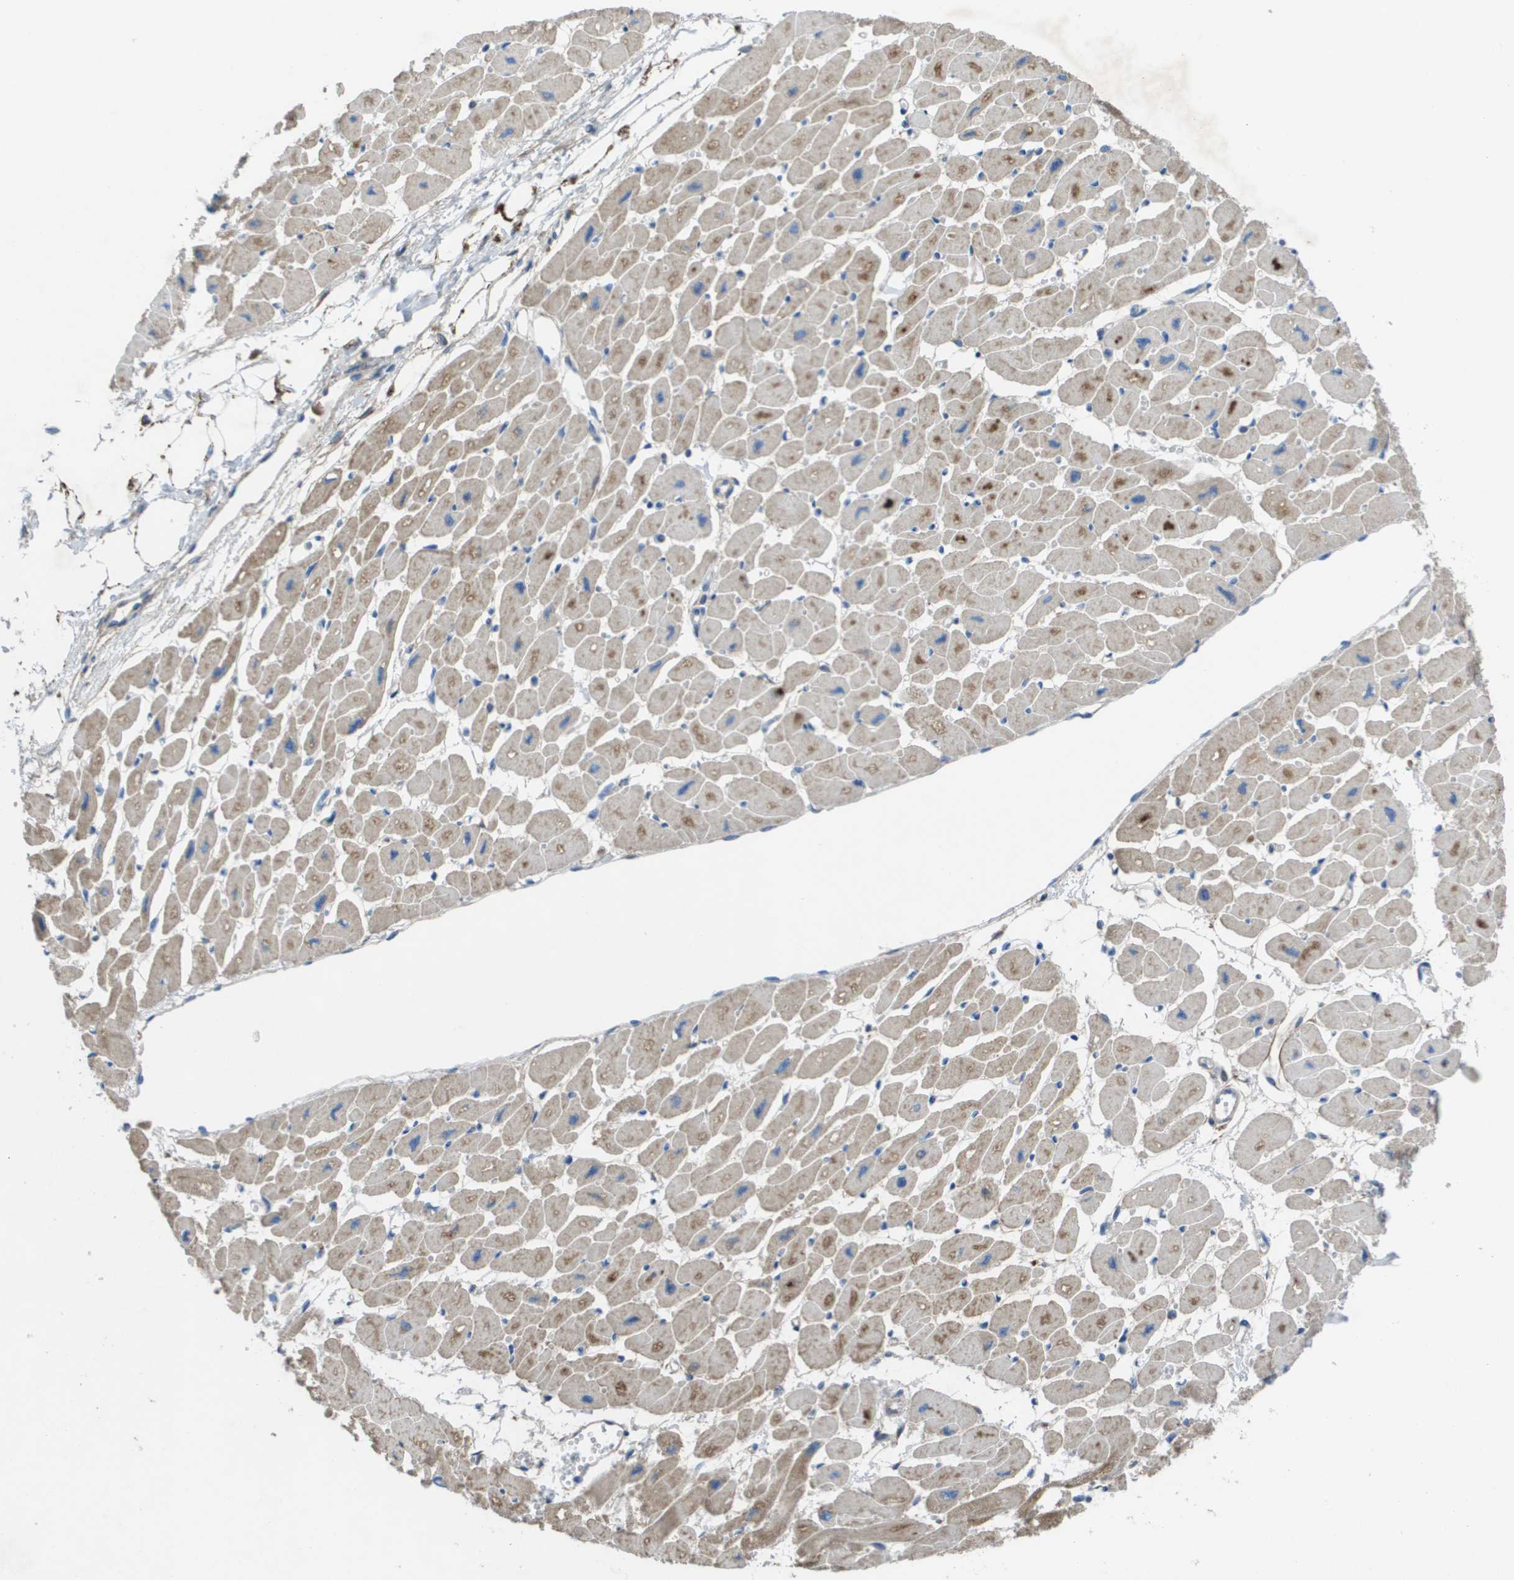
{"staining": {"intensity": "weak", "quantity": "<25%", "location": "cytoplasmic/membranous"}, "tissue": "heart muscle", "cell_type": "Cardiomyocytes", "image_type": "normal", "snomed": [{"axis": "morphology", "description": "Normal tissue, NOS"}, {"axis": "topography", "description": "Heart"}], "caption": "Cardiomyocytes are negative for protein expression in unremarkable human heart muscle. (Stains: DAB (3,3'-diaminobenzidine) immunohistochemistry with hematoxylin counter stain, Microscopy: brightfield microscopy at high magnification).", "gene": "CLCN2", "patient": {"sex": "female", "age": 54}}